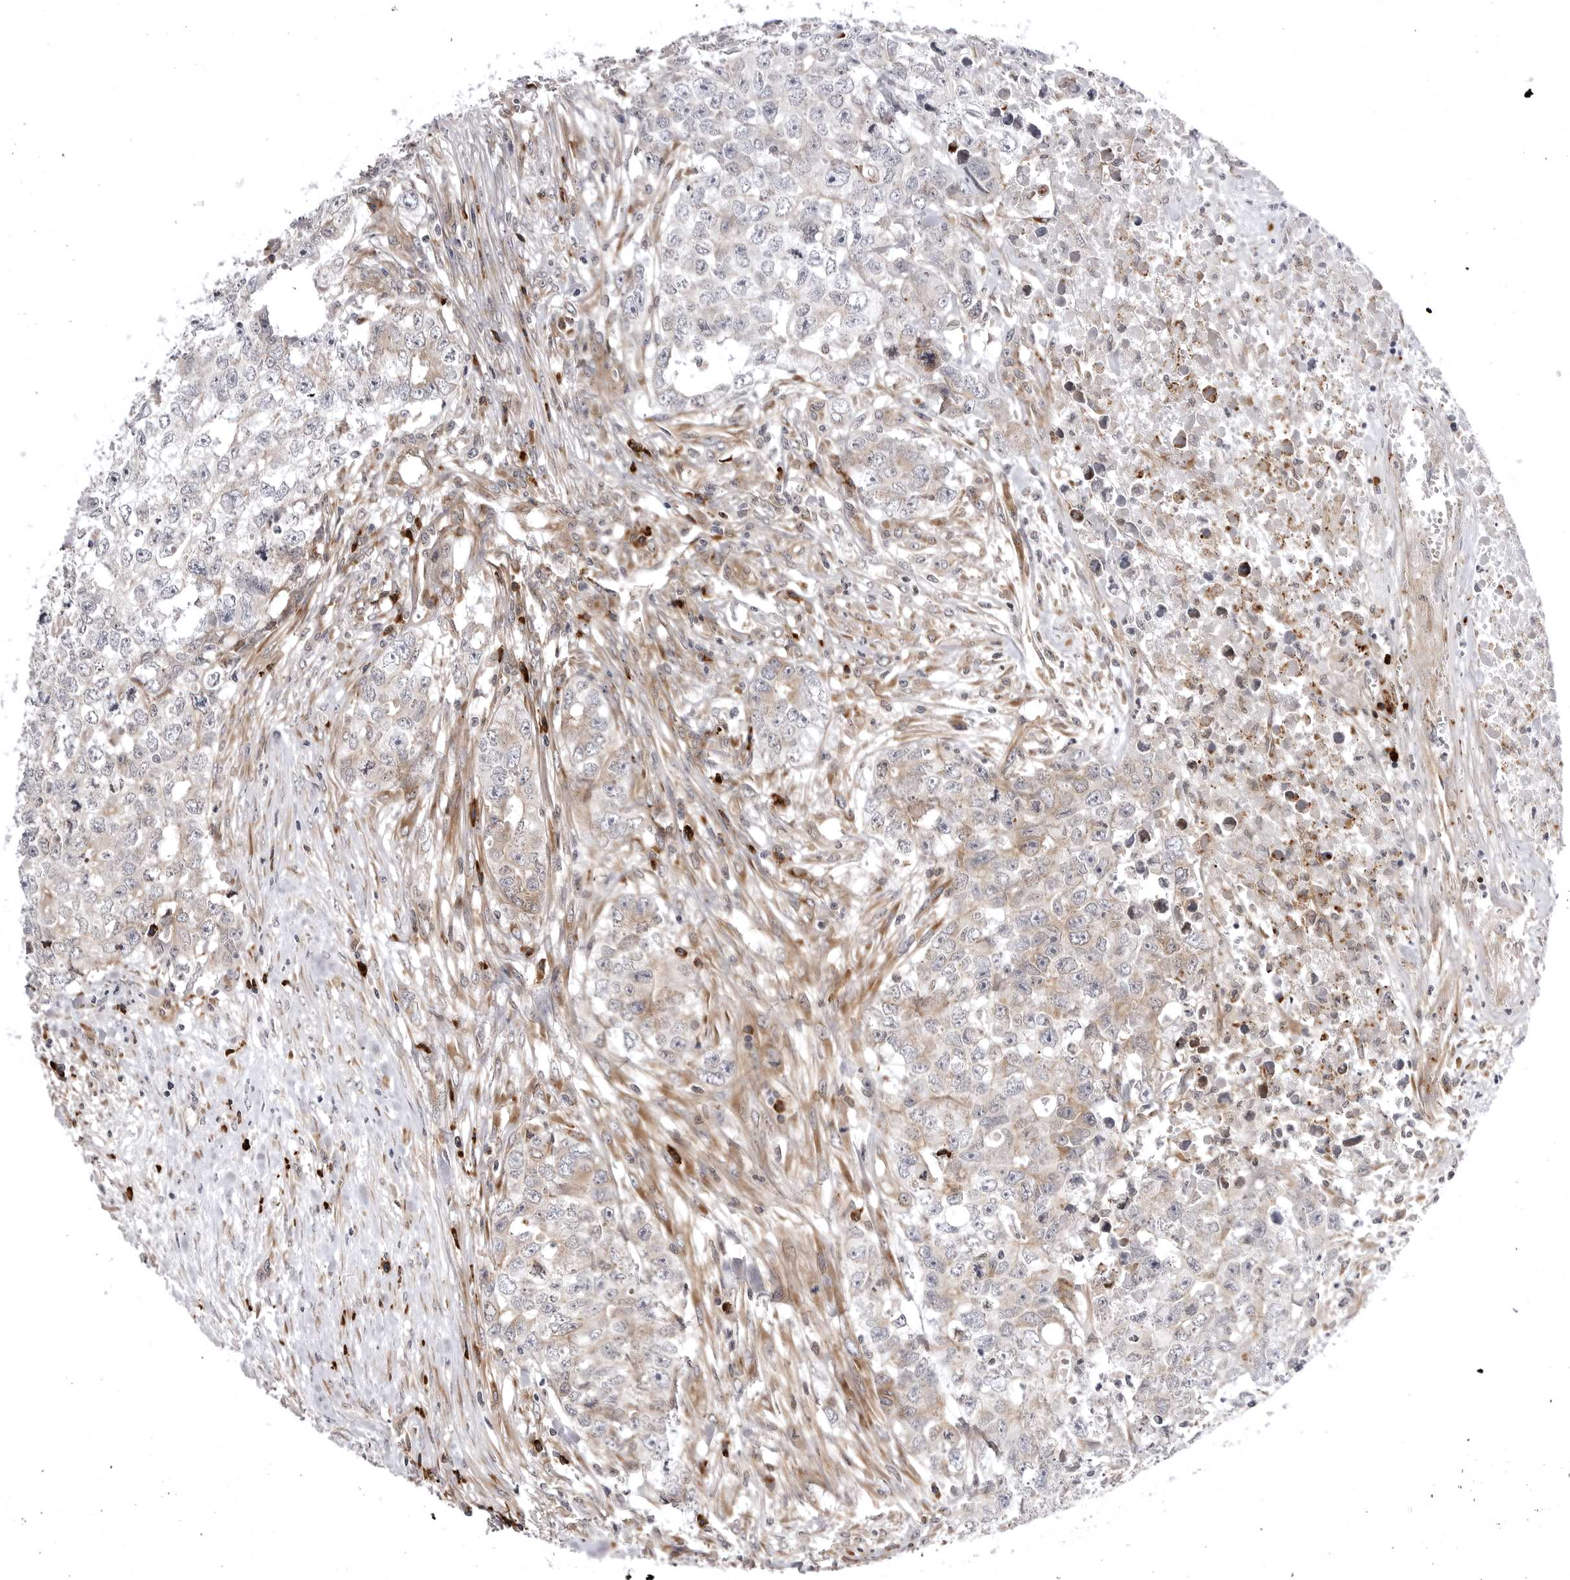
{"staining": {"intensity": "weak", "quantity": "25%-75%", "location": "cytoplasmic/membranous"}, "tissue": "testis cancer", "cell_type": "Tumor cells", "image_type": "cancer", "snomed": [{"axis": "morphology", "description": "Carcinoma, Embryonal, NOS"}, {"axis": "topography", "description": "Testis"}], "caption": "Tumor cells exhibit weak cytoplasmic/membranous positivity in approximately 25%-75% of cells in testis cancer. The staining is performed using DAB (3,3'-diaminobenzidine) brown chromogen to label protein expression. The nuclei are counter-stained blue using hematoxylin.", "gene": "ARL5A", "patient": {"sex": "male", "age": 28}}